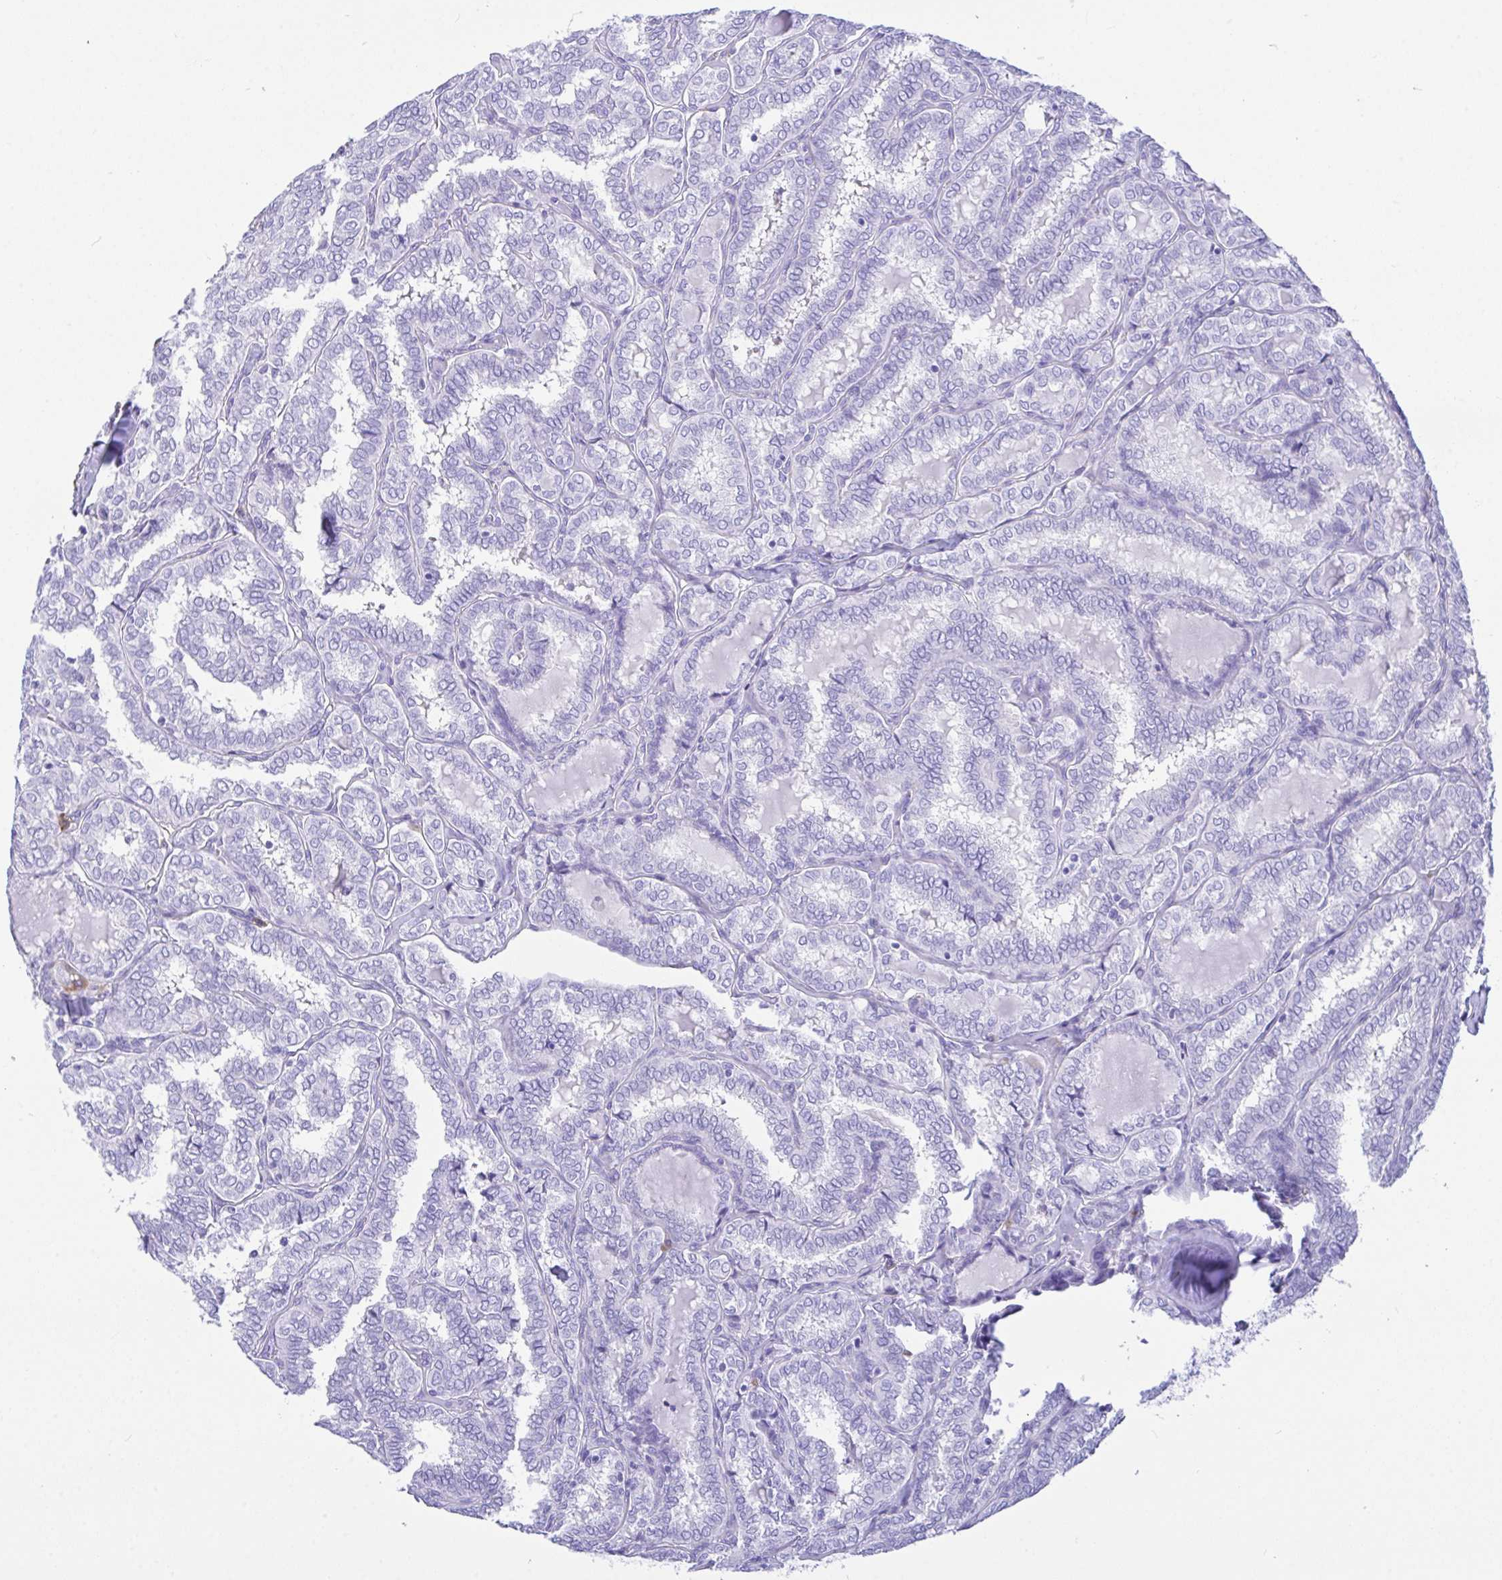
{"staining": {"intensity": "negative", "quantity": "none", "location": "none"}, "tissue": "thyroid cancer", "cell_type": "Tumor cells", "image_type": "cancer", "snomed": [{"axis": "morphology", "description": "Papillary adenocarcinoma, NOS"}, {"axis": "topography", "description": "Thyroid gland"}], "caption": "An IHC photomicrograph of papillary adenocarcinoma (thyroid) is shown. There is no staining in tumor cells of papillary adenocarcinoma (thyroid).", "gene": "BEST4", "patient": {"sex": "female", "age": 30}}